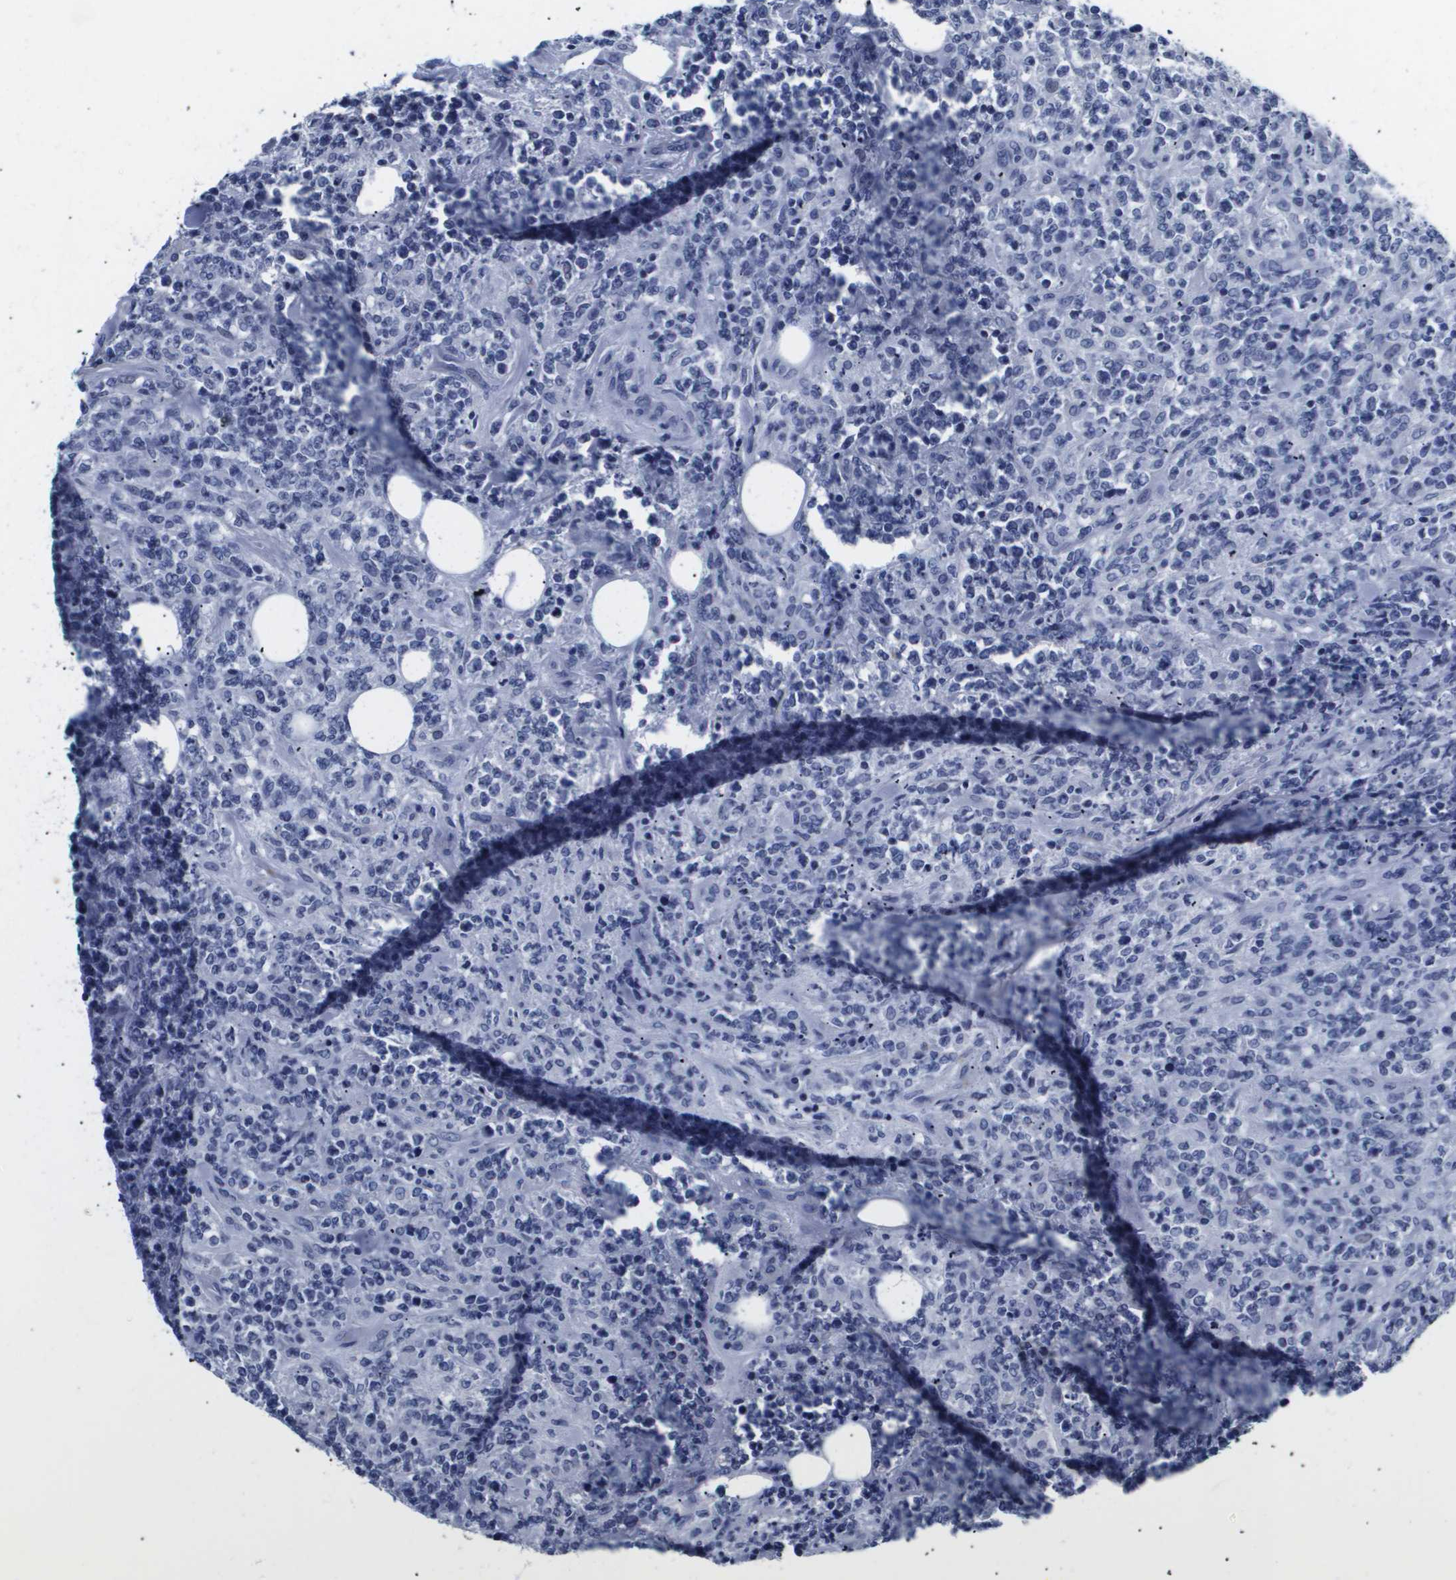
{"staining": {"intensity": "negative", "quantity": "none", "location": "none"}, "tissue": "lymphoma", "cell_type": "Tumor cells", "image_type": "cancer", "snomed": [{"axis": "morphology", "description": "Malignant lymphoma, non-Hodgkin's type, High grade"}, {"axis": "topography", "description": "Soft tissue"}], "caption": "A high-resolution image shows IHC staining of high-grade malignant lymphoma, non-Hodgkin's type, which displays no significant expression in tumor cells.", "gene": "ATP6V0A4", "patient": {"sex": "male", "age": 18}}